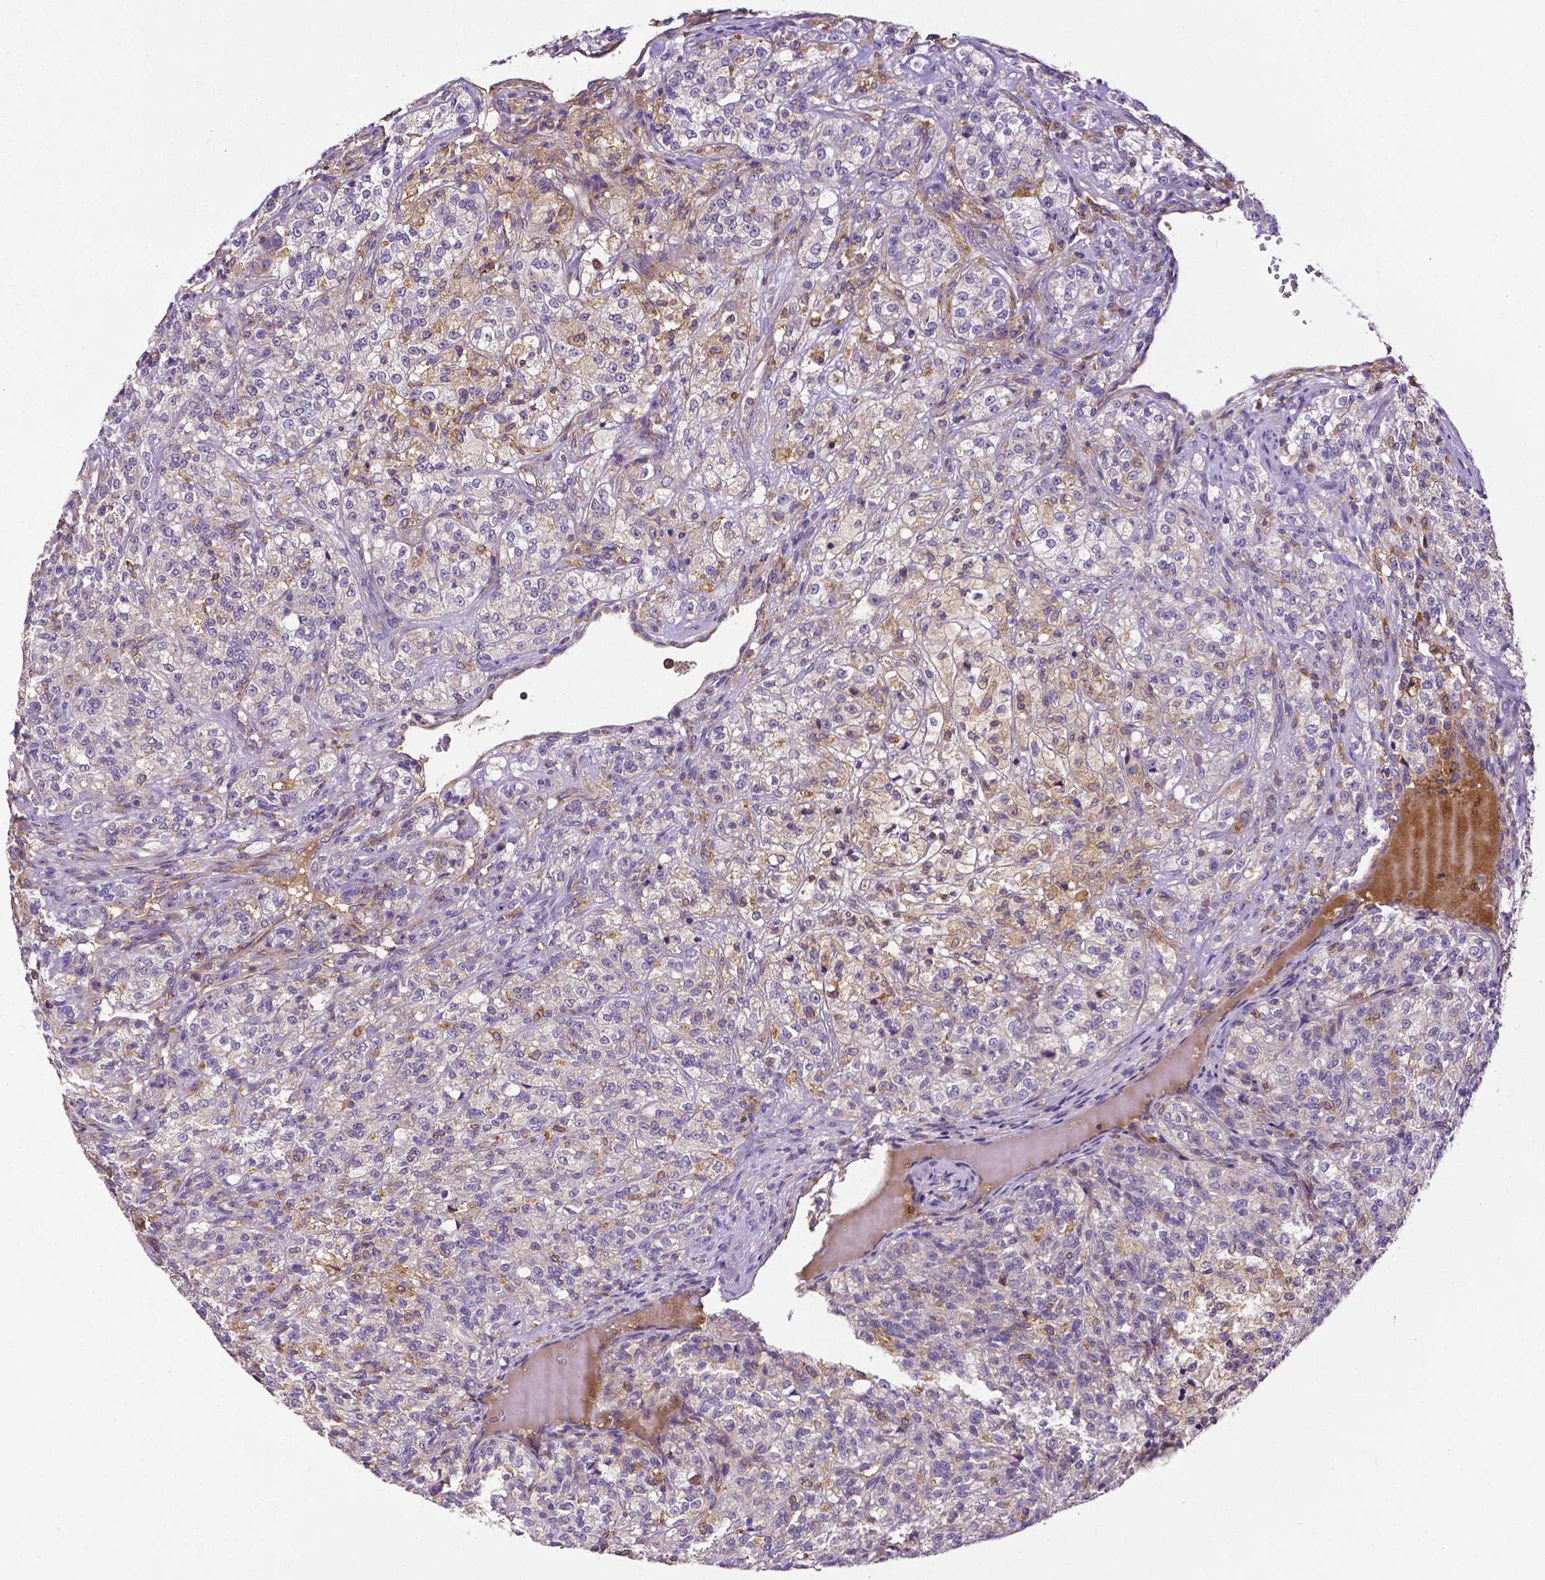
{"staining": {"intensity": "negative", "quantity": "none", "location": "none"}, "tissue": "renal cancer", "cell_type": "Tumor cells", "image_type": "cancer", "snomed": [{"axis": "morphology", "description": "Adenocarcinoma, NOS"}, {"axis": "topography", "description": "Kidney"}], "caption": "Immunohistochemistry image of renal adenocarcinoma stained for a protein (brown), which exhibits no staining in tumor cells. Brightfield microscopy of immunohistochemistry (IHC) stained with DAB (3,3'-diaminobenzidine) (brown) and hematoxylin (blue), captured at high magnification.", "gene": "DICER1", "patient": {"sex": "female", "age": 63}}